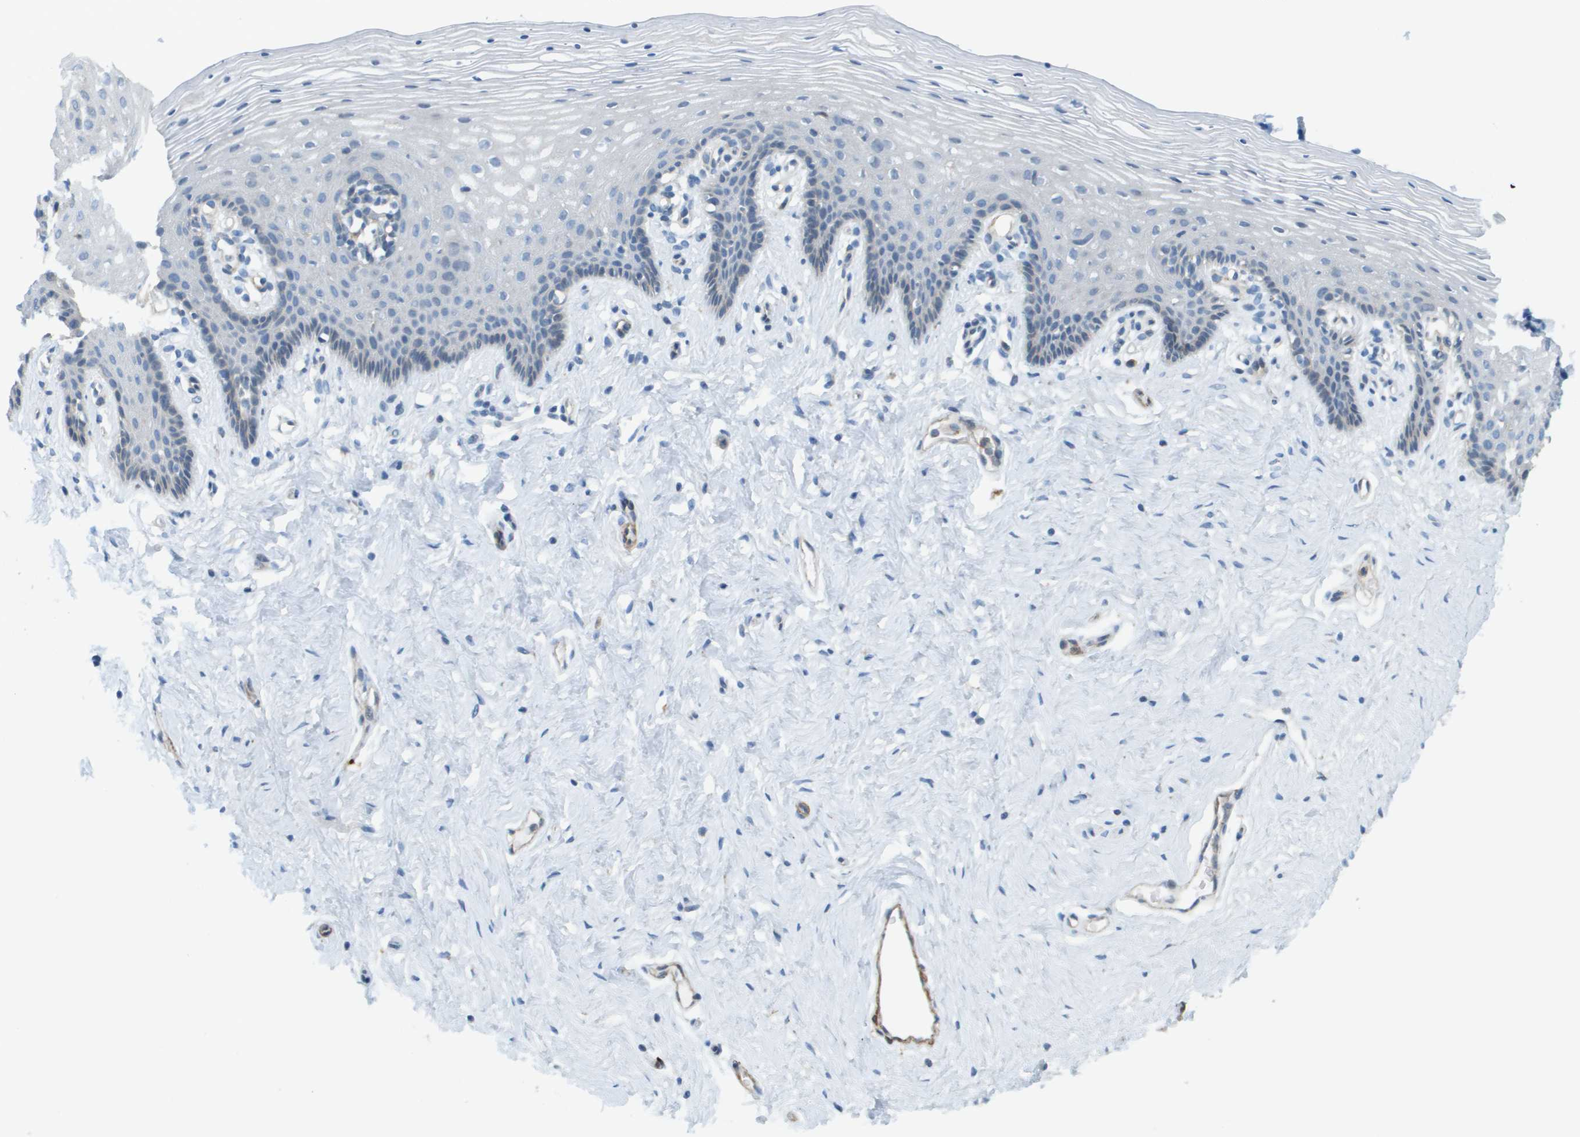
{"staining": {"intensity": "negative", "quantity": "none", "location": "none"}, "tissue": "vagina", "cell_type": "Squamous epithelial cells", "image_type": "normal", "snomed": [{"axis": "morphology", "description": "Normal tissue, NOS"}, {"axis": "topography", "description": "Vagina"}], "caption": "There is no significant positivity in squamous epithelial cells of vagina. (DAB immunohistochemistry visualized using brightfield microscopy, high magnification).", "gene": "MYH11", "patient": {"sex": "female", "age": 32}}